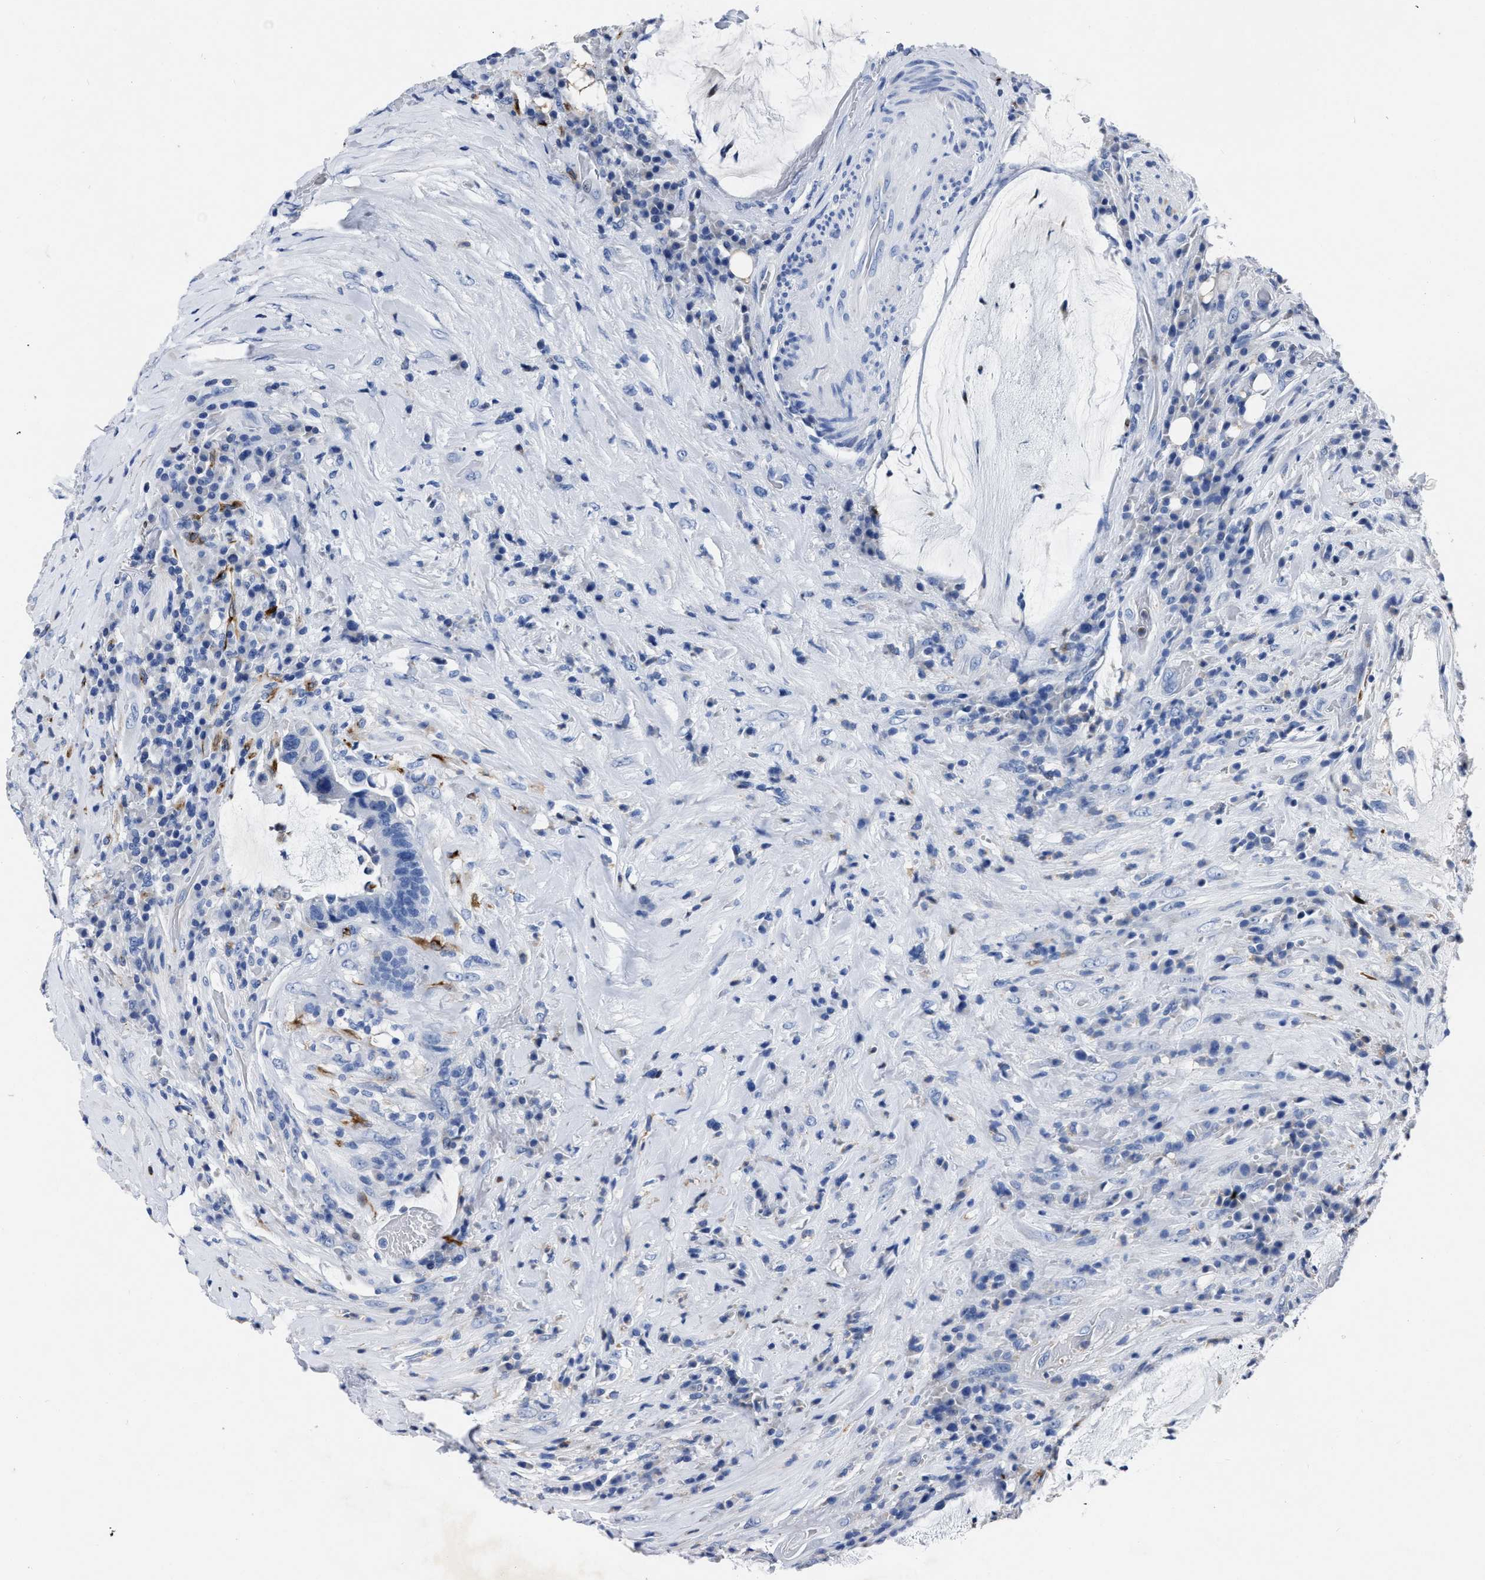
{"staining": {"intensity": "negative", "quantity": "none", "location": "none"}, "tissue": "colorectal cancer", "cell_type": "Tumor cells", "image_type": "cancer", "snomed": [{"axis": "morphology", "description": "Adenocarcinoma, NOS"}, {"axis": "topography", "description": "Rectum"}], "caption": "Immunohistochemistry (IHC) histopathology image of colorectal adenocarcinoma stained for a protein (brown), which exhibits no expression in tumor cells. (DAB (3,3'-diaminobenzidine) immunohistochemistry visualized using brightfield microscopy, high magnification).", "gene": "OR10G3", "patient": {"sex": "female", "age": 89}}